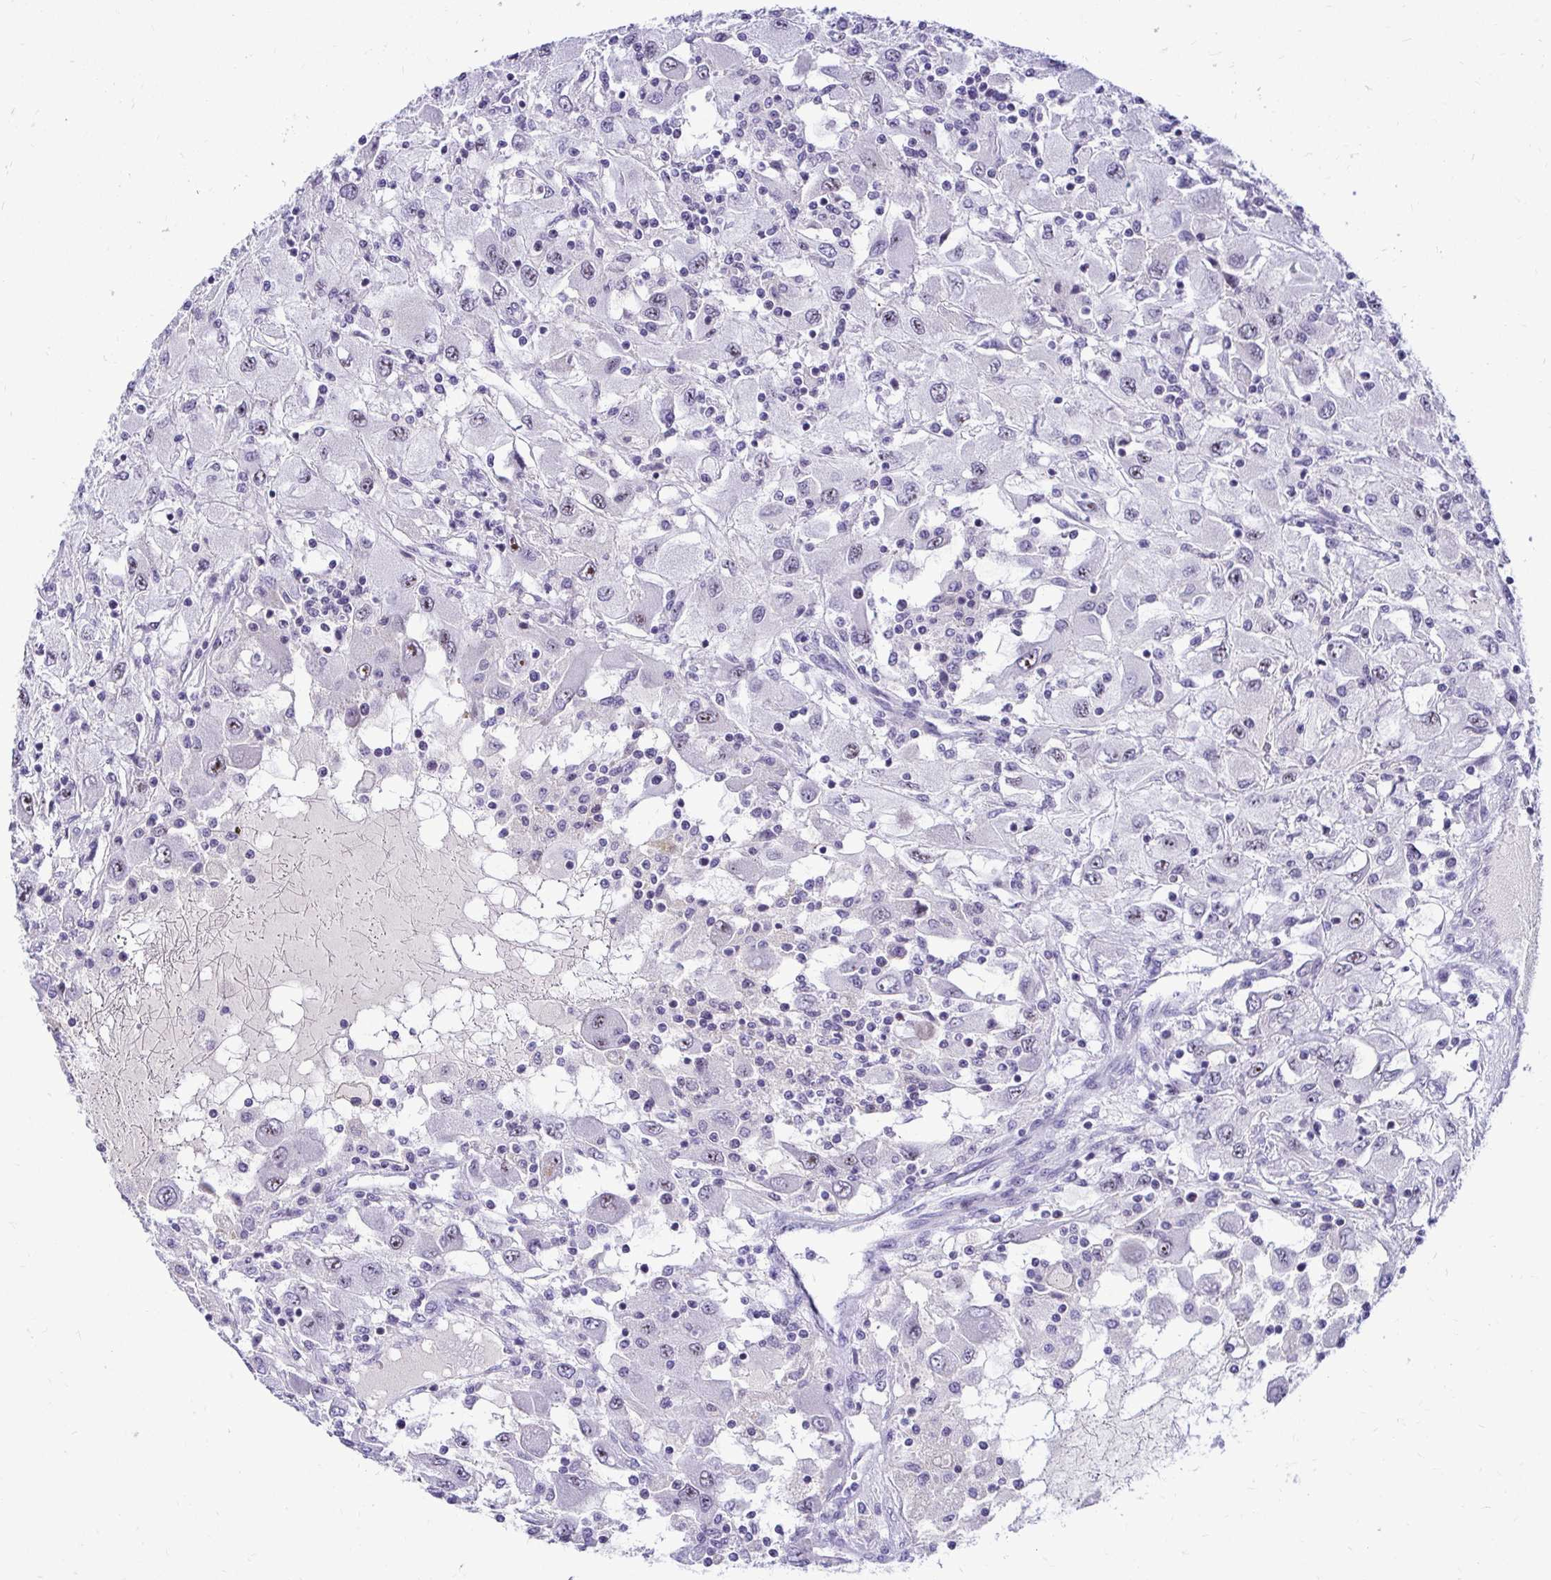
{"staining": {"intensity": "negative", "quantity": "none", "location": "none"}, "tissue": "renal cancer", "cell_type": "Tumor cells", "image_type": "cancer", "snomed": [{"axis": "morphology", "description": "Adenocarcinoma, NOS"}, {"axis": "topography", "description": "Kidney"}], "caption": "Protein analysis of renal adenocarcinoma exhibits no significant expression in tumor cells. (DAB immunohistochemistry (IHC) visualized using brightfield microscopy, high magnification).", "gene": "NIFK", "patient": {"sex": "female", "age": 67}}